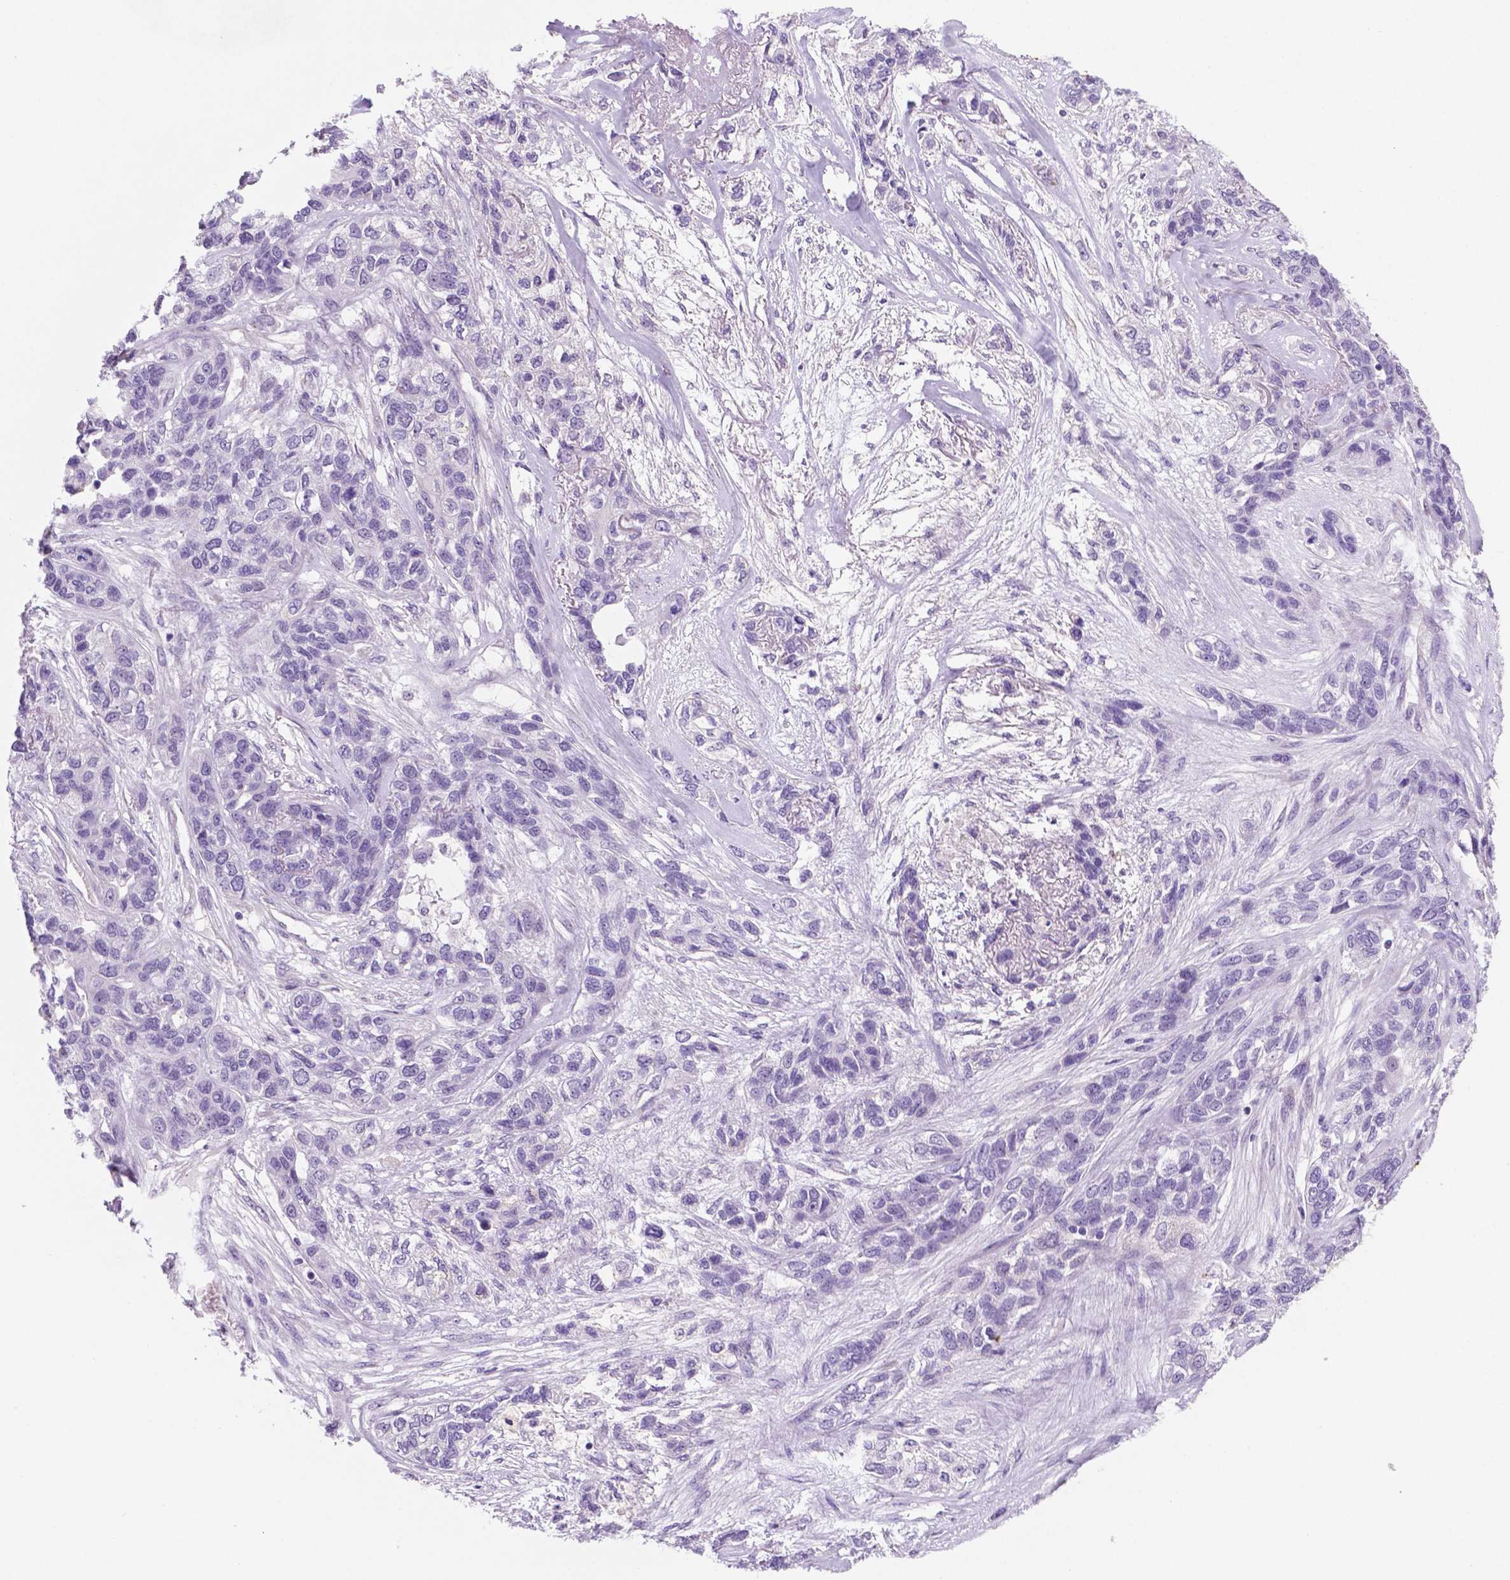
{"staining": {"intensity": "negative", "quantity": "none", "location": "none"}, "tissue": "lung cancer", "cell_type": "Tumor cells", "image_type": "cancer", "snomed": [{"axis": "morphology", "description": "Squamous cell carcinoma, NOS"}, {"axis": "topography", "description": "Lung"}], "caption": "A micrograph of human lung squamous cell carcinoma is negative for staining in tumor cells.", "gene": "C18orf21", "patient": {"sex": "female", "age": 70}}